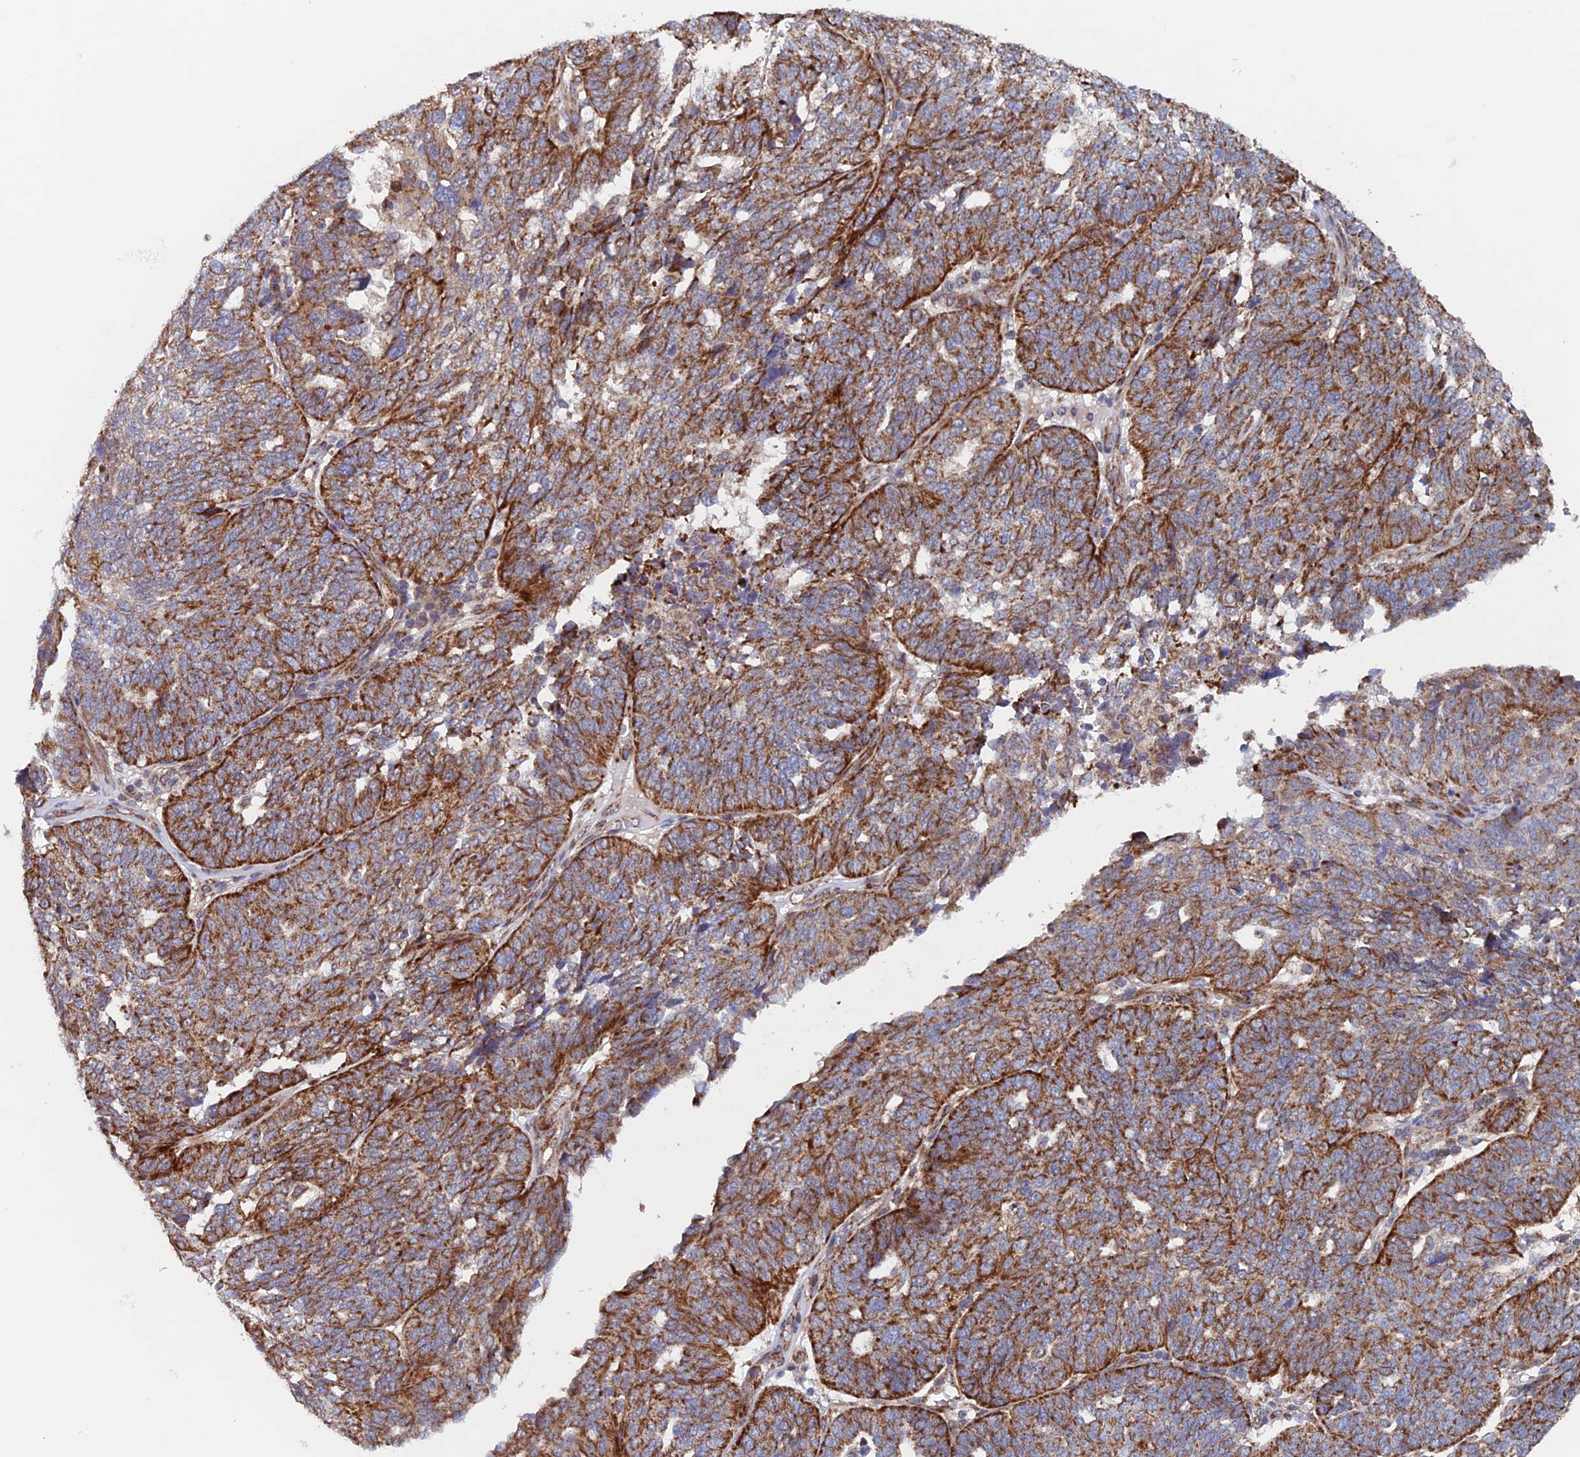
{"staining": {"intensity": "strong", "quantity": ">75%", "location": "cytoplasmic/membranous"}, "tissue": "ovarian cancer", "cell_type": "Tumor cells", "image_type": "cancer", "snomed": [{"axis": "morphology", "description": "Cystadenocarcinoma, serous, NOS"}, {"axis": "topography", "description": "Ovary"}], "caption": "Ovarian cancer (serous cystadenocarcinoma) tissue exhibits strong cytoplasmic/membranous positivity in approximately >75% of tumor cells", "gene": "MRPL1", "patient": {"sex": "female", "age": 59}}